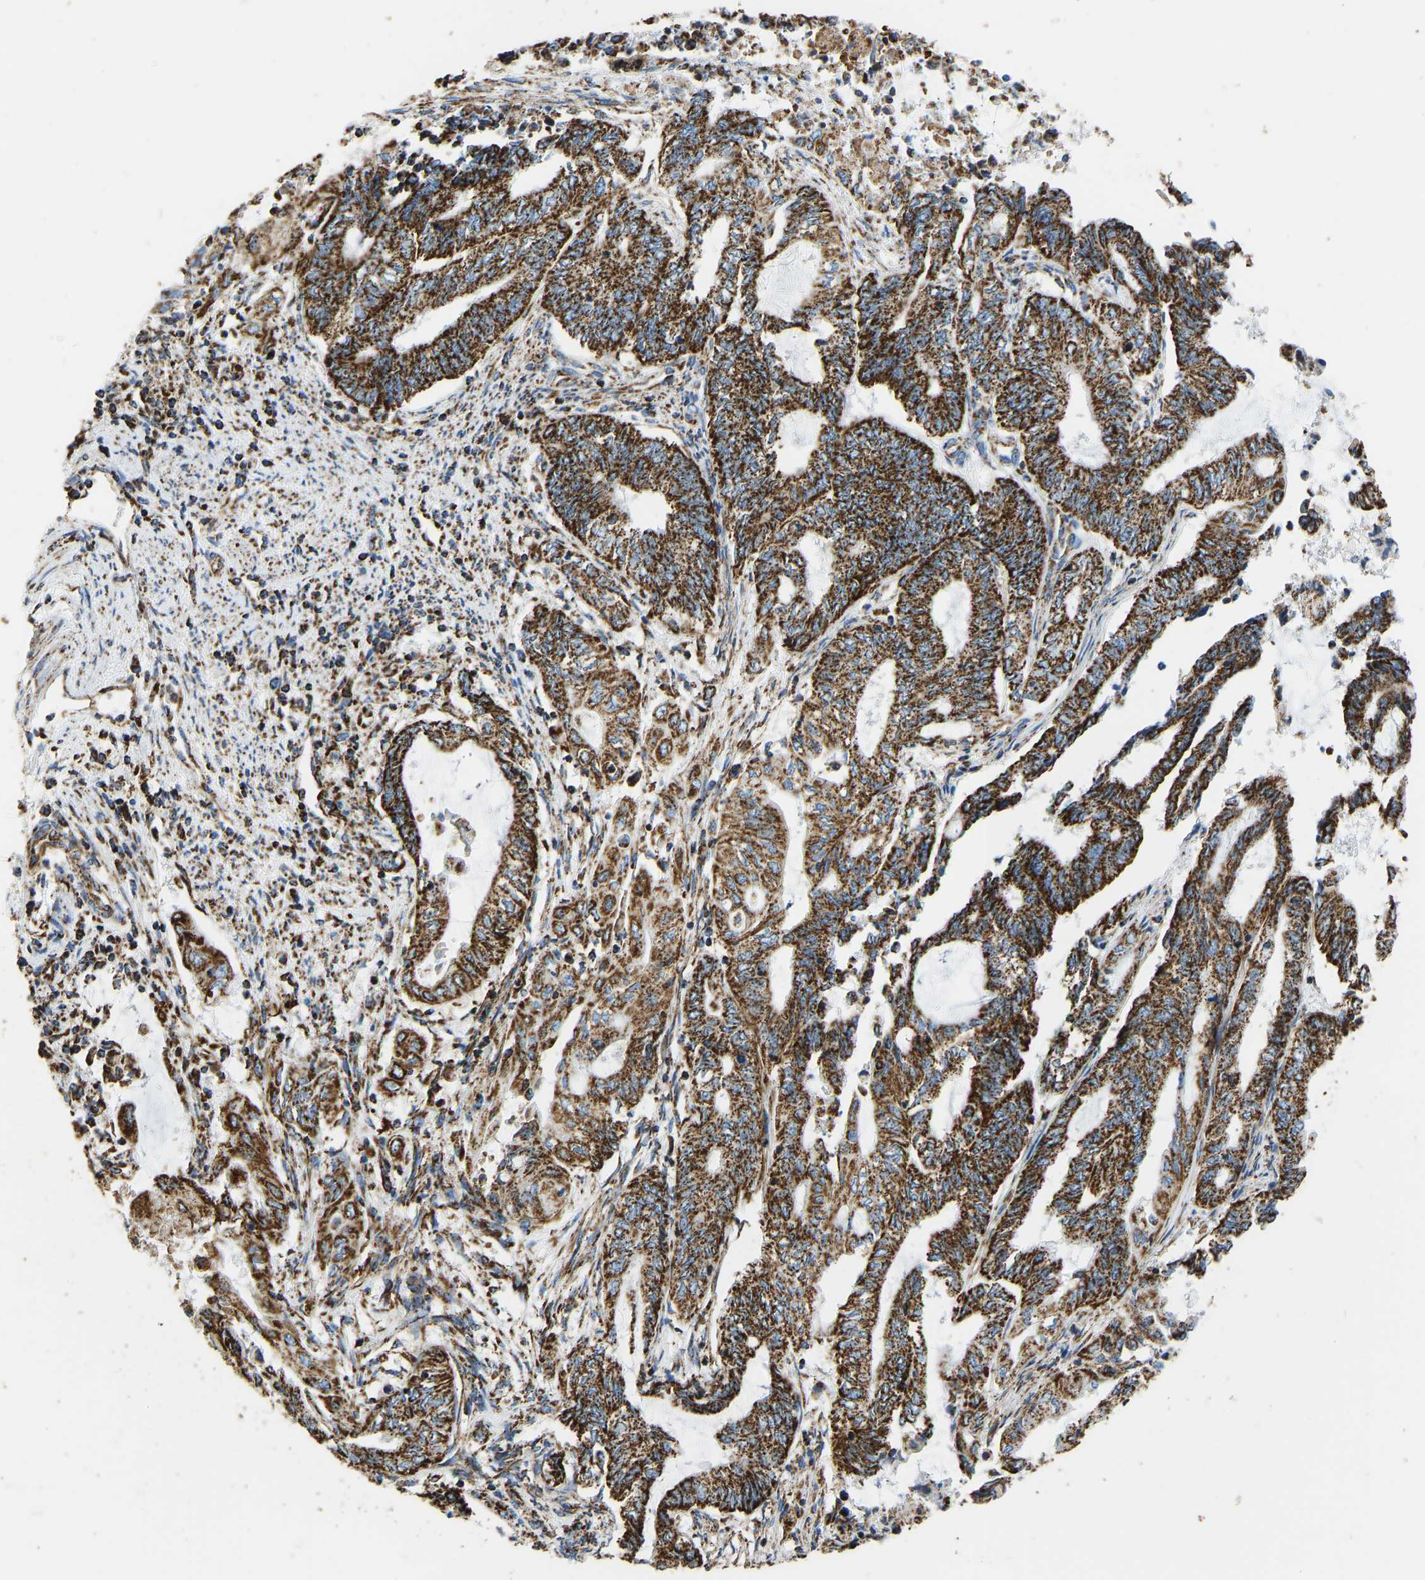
{"staining": {"intensity": "strong", "quantity": ">75%", "location": "cytoplasmic/membranous"}, "tissue": "endometrial cancer", "cell_type": "Tumor cells", "image_type": "cancer", "snomed": [{"axis": "morphology", "description": "Adenocarcinoma, NOS"}, {"axis": "topography", "description": "Uterus"}, {"axis": "topography", "description": "Endometrium"}], "caption": "Immunohistochemistry staining of endometrial cancer (adenocarcinoma), which reveals high levels of strong cytoplasmic/membranous positivity in approximately >75% of tumor cells indicating strong cytoplasmic/membranous protein staining. The staining was performed using DAB (brown) for protein detection and nuclei were counterstained in hematoxylin (blue).", "gene": "IRX6", "patient": {"sex": "female", "age": 70}}